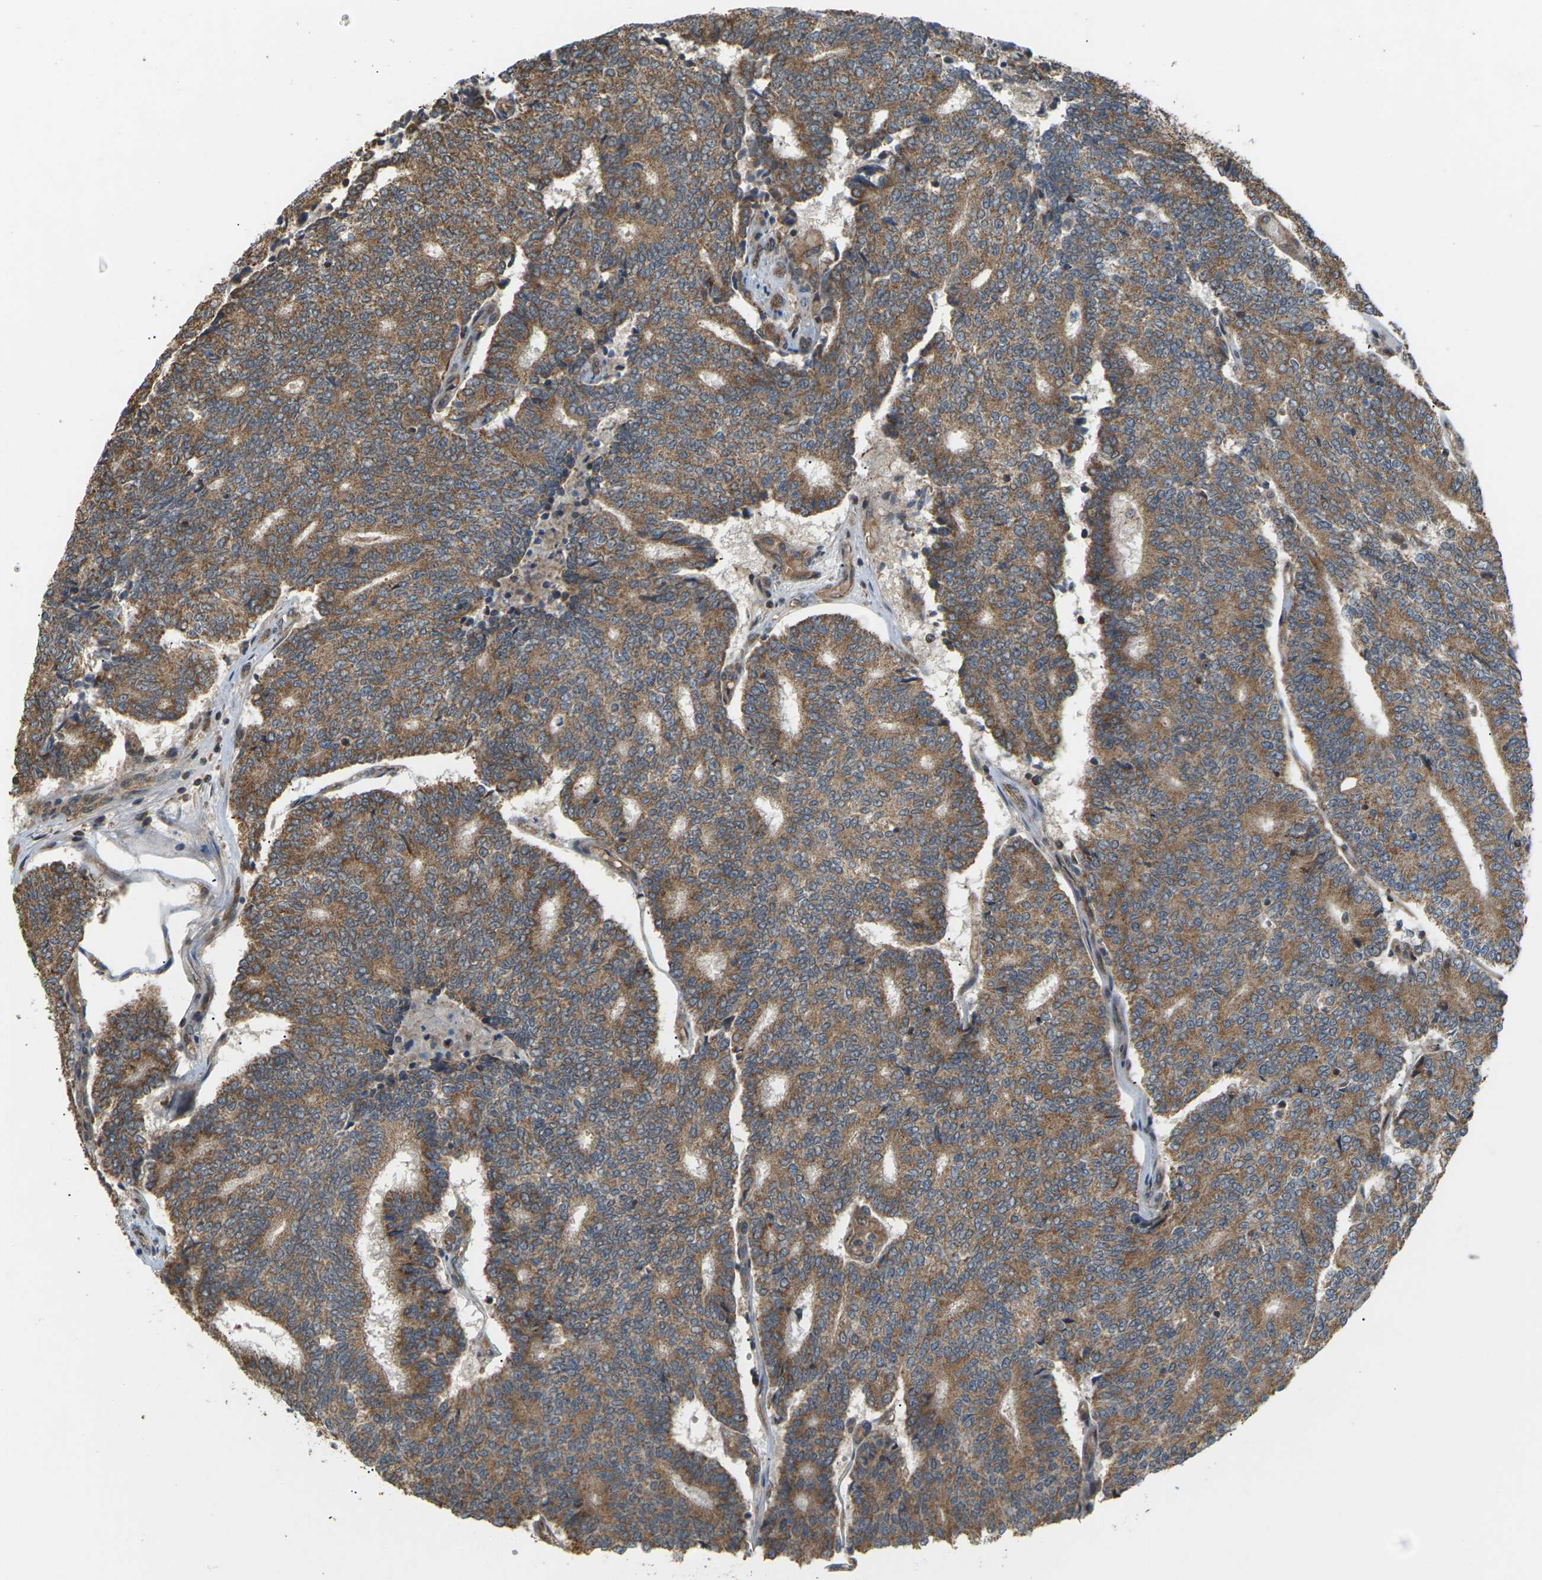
{"staining": {"intensity": "moderate", "quantity": ">75%", "location": "cytoplasmic/membranous"}, "tissue": "prostate cancer", "cell_type": "Tumor cells", "image_type": "cancer", "snomed": [{"axis": "morphology", "description": "Normal tissue, NOS"}, {"axis": "morphology", "description": "Adenocarcinoma, High grade"}, {"axis": "topography", "description": "Prostate"}, {"axis": "topography", "description": "Seminal veicle"}], "caption": "Approximately >75% of tumor cells in prostate cancer exhibit moderate cytoplasmic/membranous protein positivity as visualized by brown immunohistochemical staining.", "gene": "KSR1", "patient": {"sex": "male", "age": 55}}